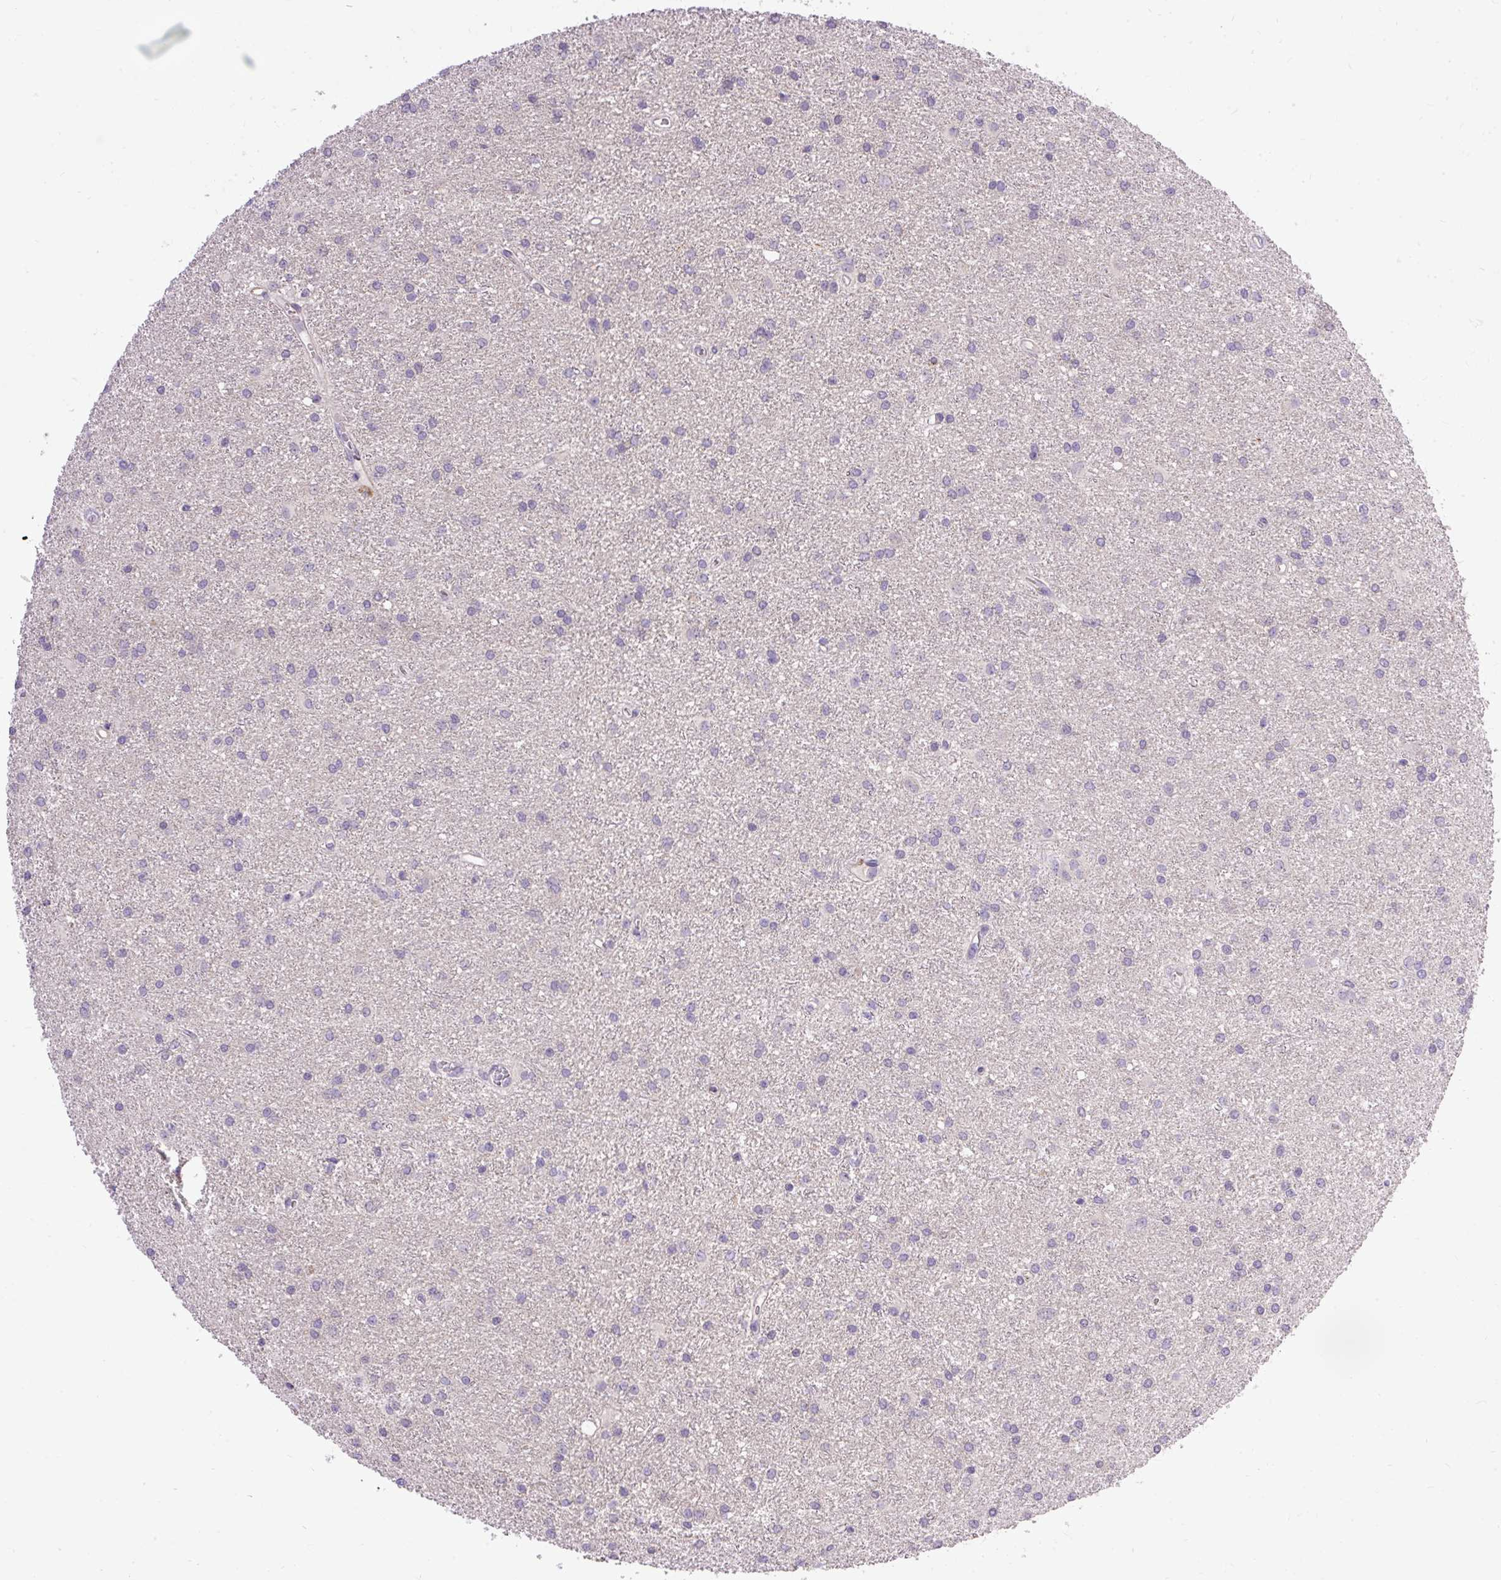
{"staining": {"intensity": "negative", "quantity": "none", "location": "none"}, "tissue": "glioma", "cell_type": "Tumor cells", "image_type": "cancer", "snomed": [{"axis": "morphology", "description": "Glioma, malignant, High grade"}, {"axis": "topography", "description": "Brain"}], "caption": "This is an immunohistochemistry (IHC) micrograph of malignant glioma (high-grade). There is no positivity in tumor cells.", "gene": "HEXB", "patient": {"sex": "female", "age": 50}}